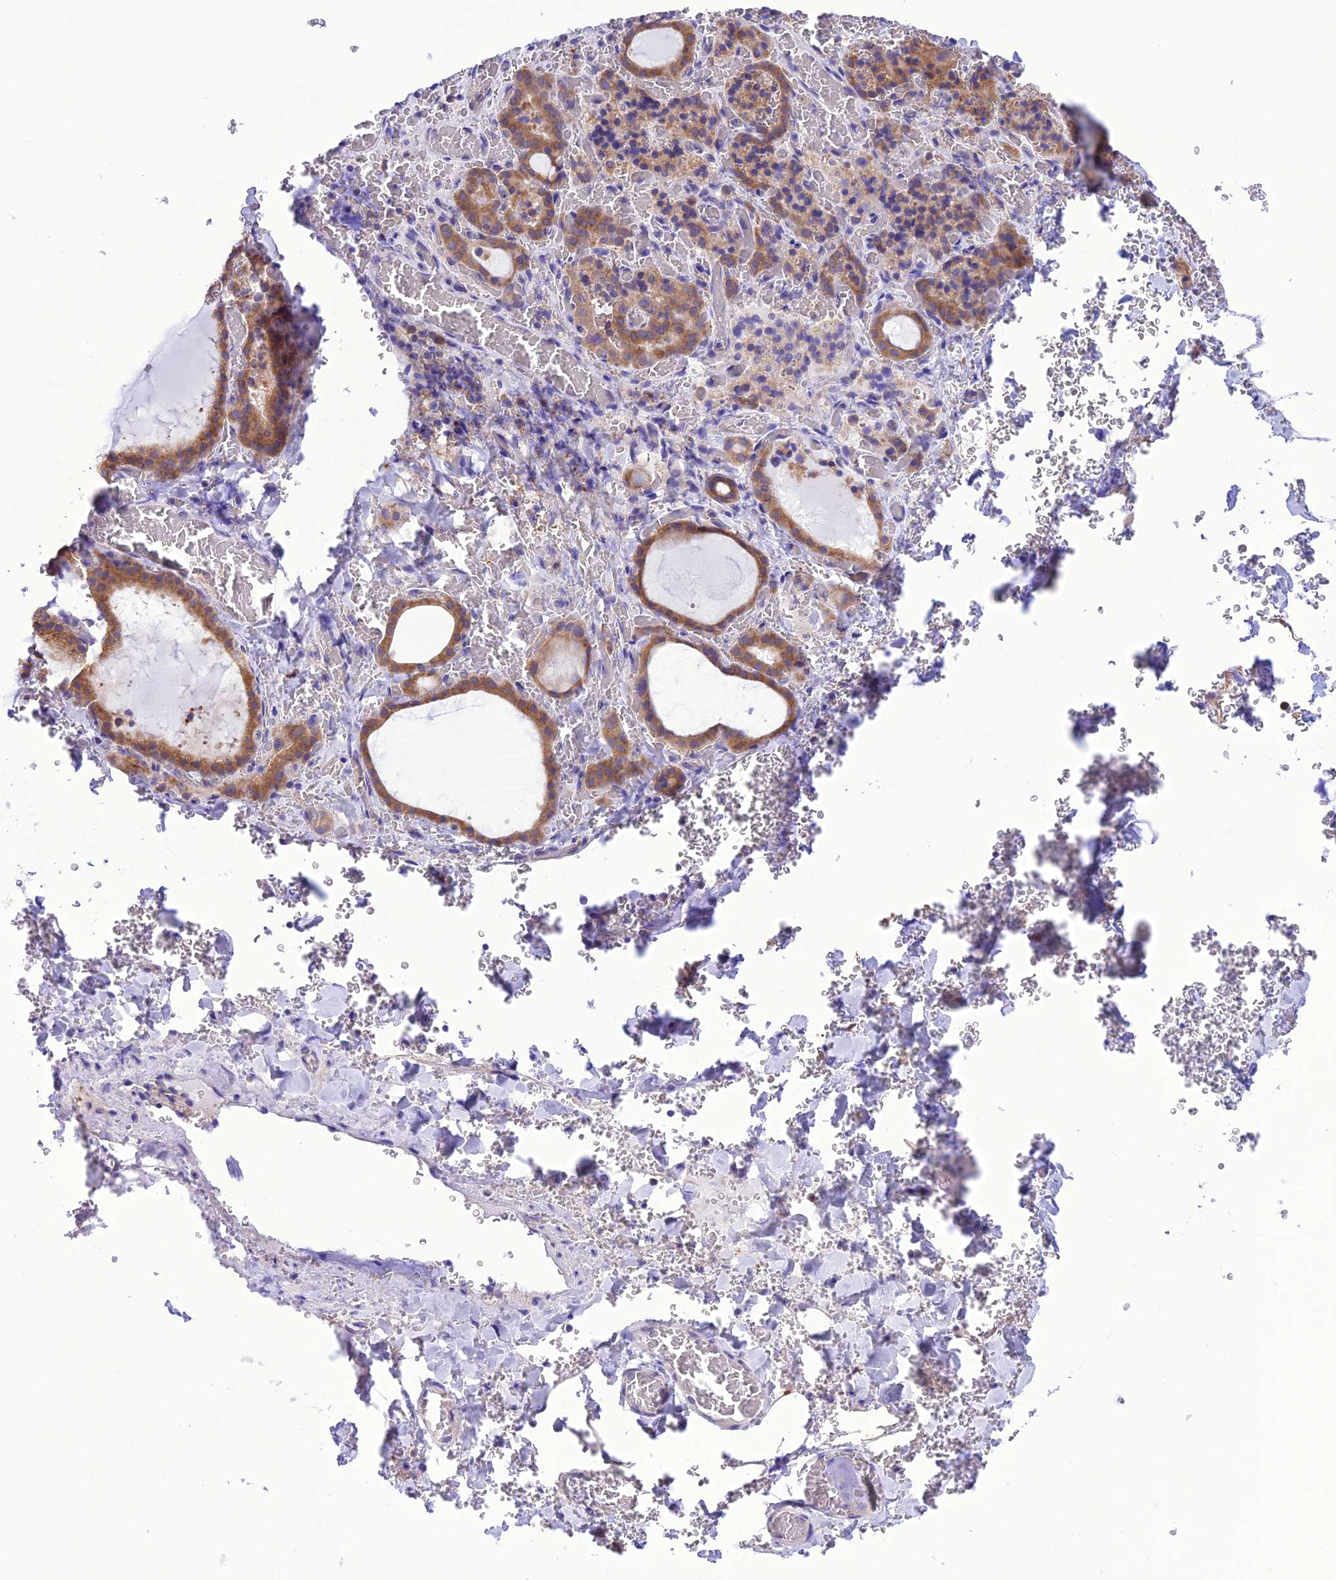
{"staining": {"intensity": "moderate", "quantity": ">75%", "location": "cytoplasmic/membranous"}, "tissue": "thyroid gland", "cell_type": "Glandular cells", "image_type": "normal", "snomed": [{"axis": "morphology", "description": "Normal tissue, NOS"}, {"axis": "topography", "description": "Thyroid gland"}], "caption": "Immunohistochemistry image of benign thyroid gland: thyroid gland stained using IHC displays medium levels of moderate protein expression localized specifically in the cytoplasmic/membranous of glandular cells, appearing as a cytoplasmic/membranous brown color.", "gene": "RNF126", "patient": {"sex": "female", "age": 39}}